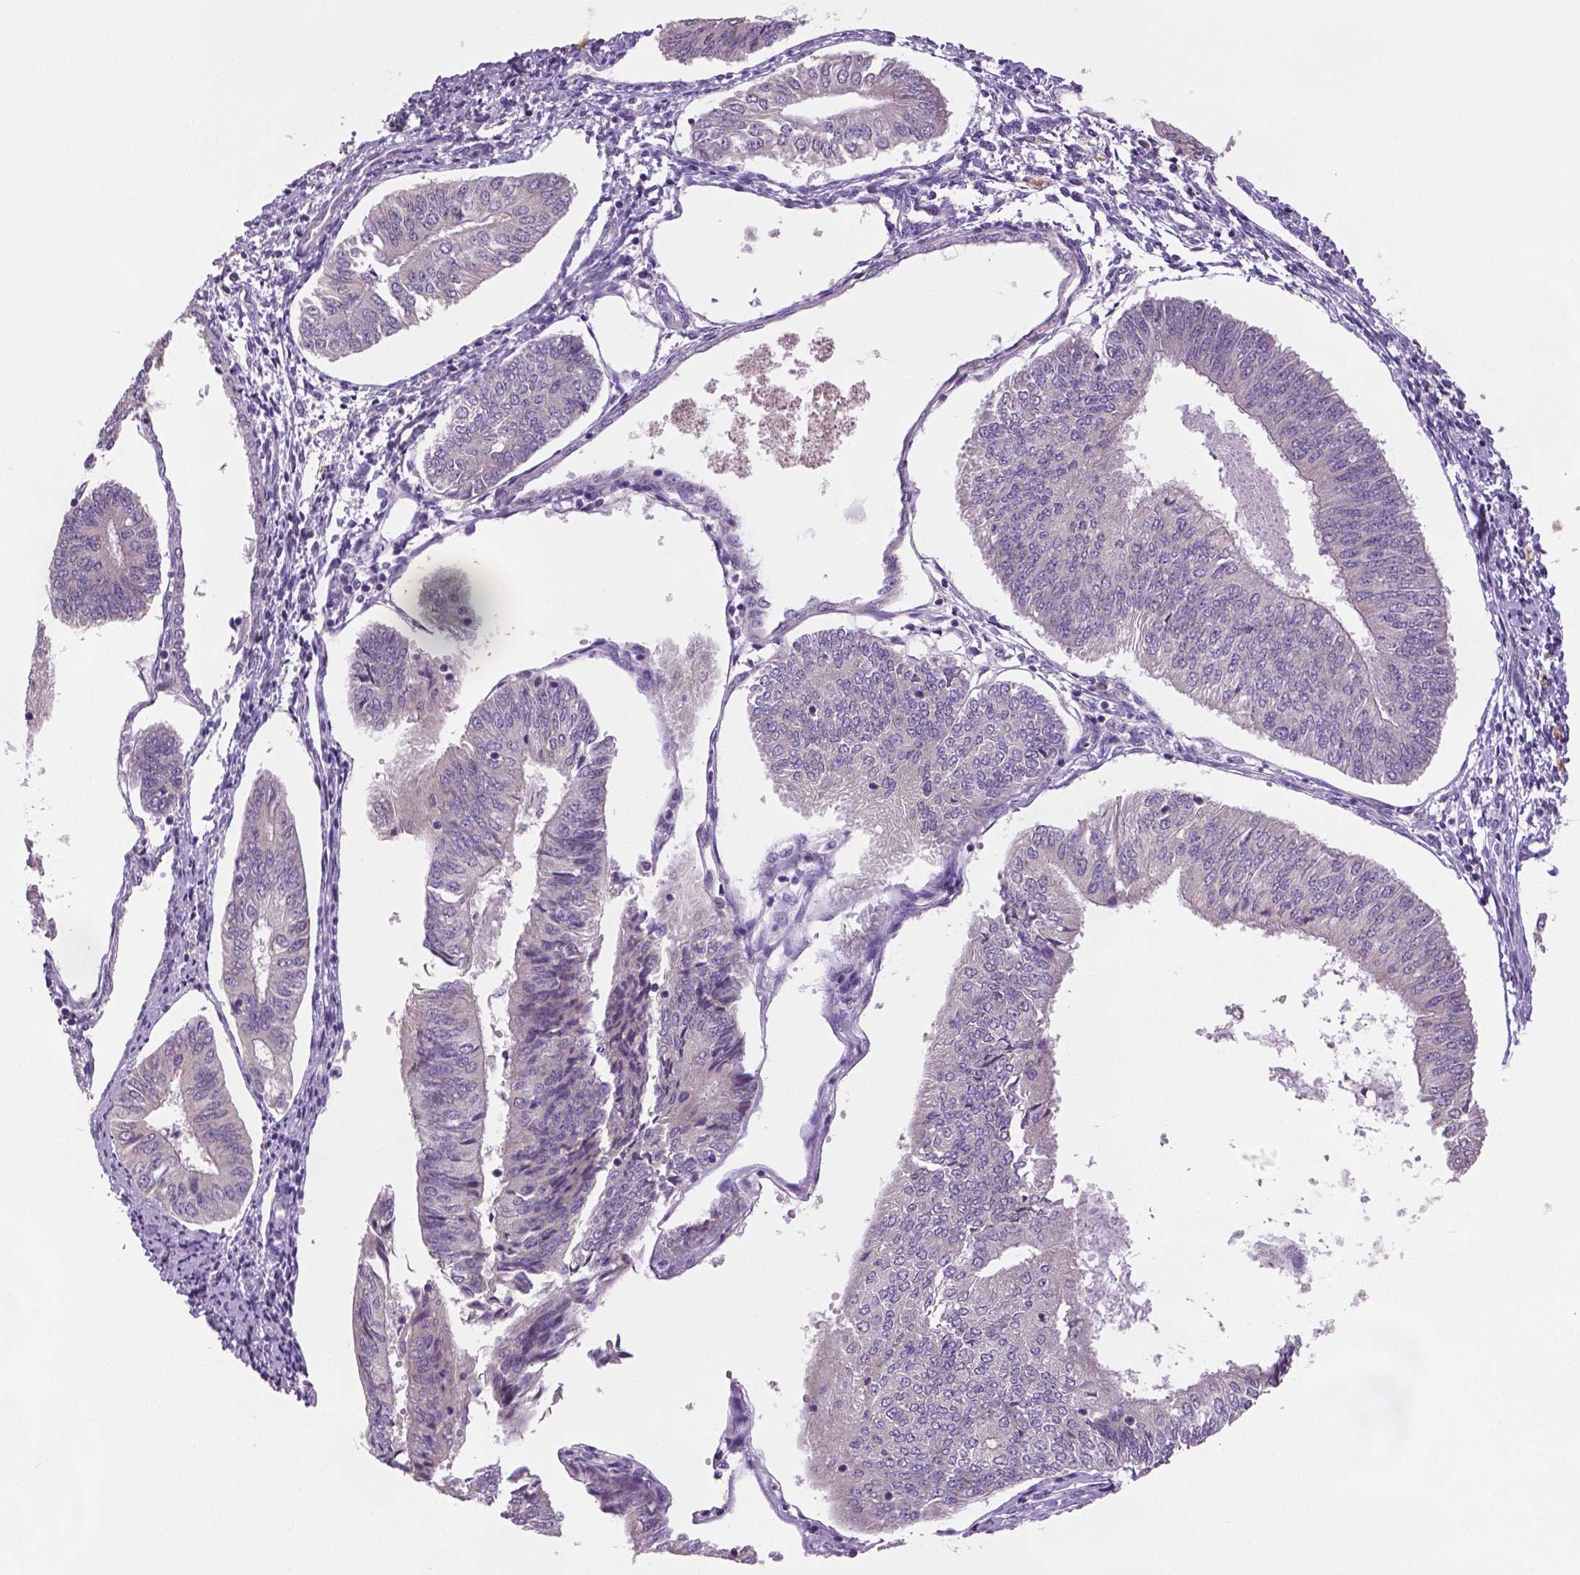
{"staining": {"intensity": "negative", "quantity": "none", "location": "none"}, "tissue": "endometrial cancer", "cell_type": "Tumor cells", "image_type": "cancer", "snomed": [{"axis": "morphology", "description": "Adenocarcinoma, NOS"}, {"axis": "topography", "description": "Endometrium"}], "caption": "DAB immunohistochemical staining of human adenocarcinoma (endometrial) exhibits no significant positivity in tumor cells. (Brightfield microscopy of DAB IHC at high magnification).", "gene": "DNAH12", "patient": {"sex": "female", "age": 58}}